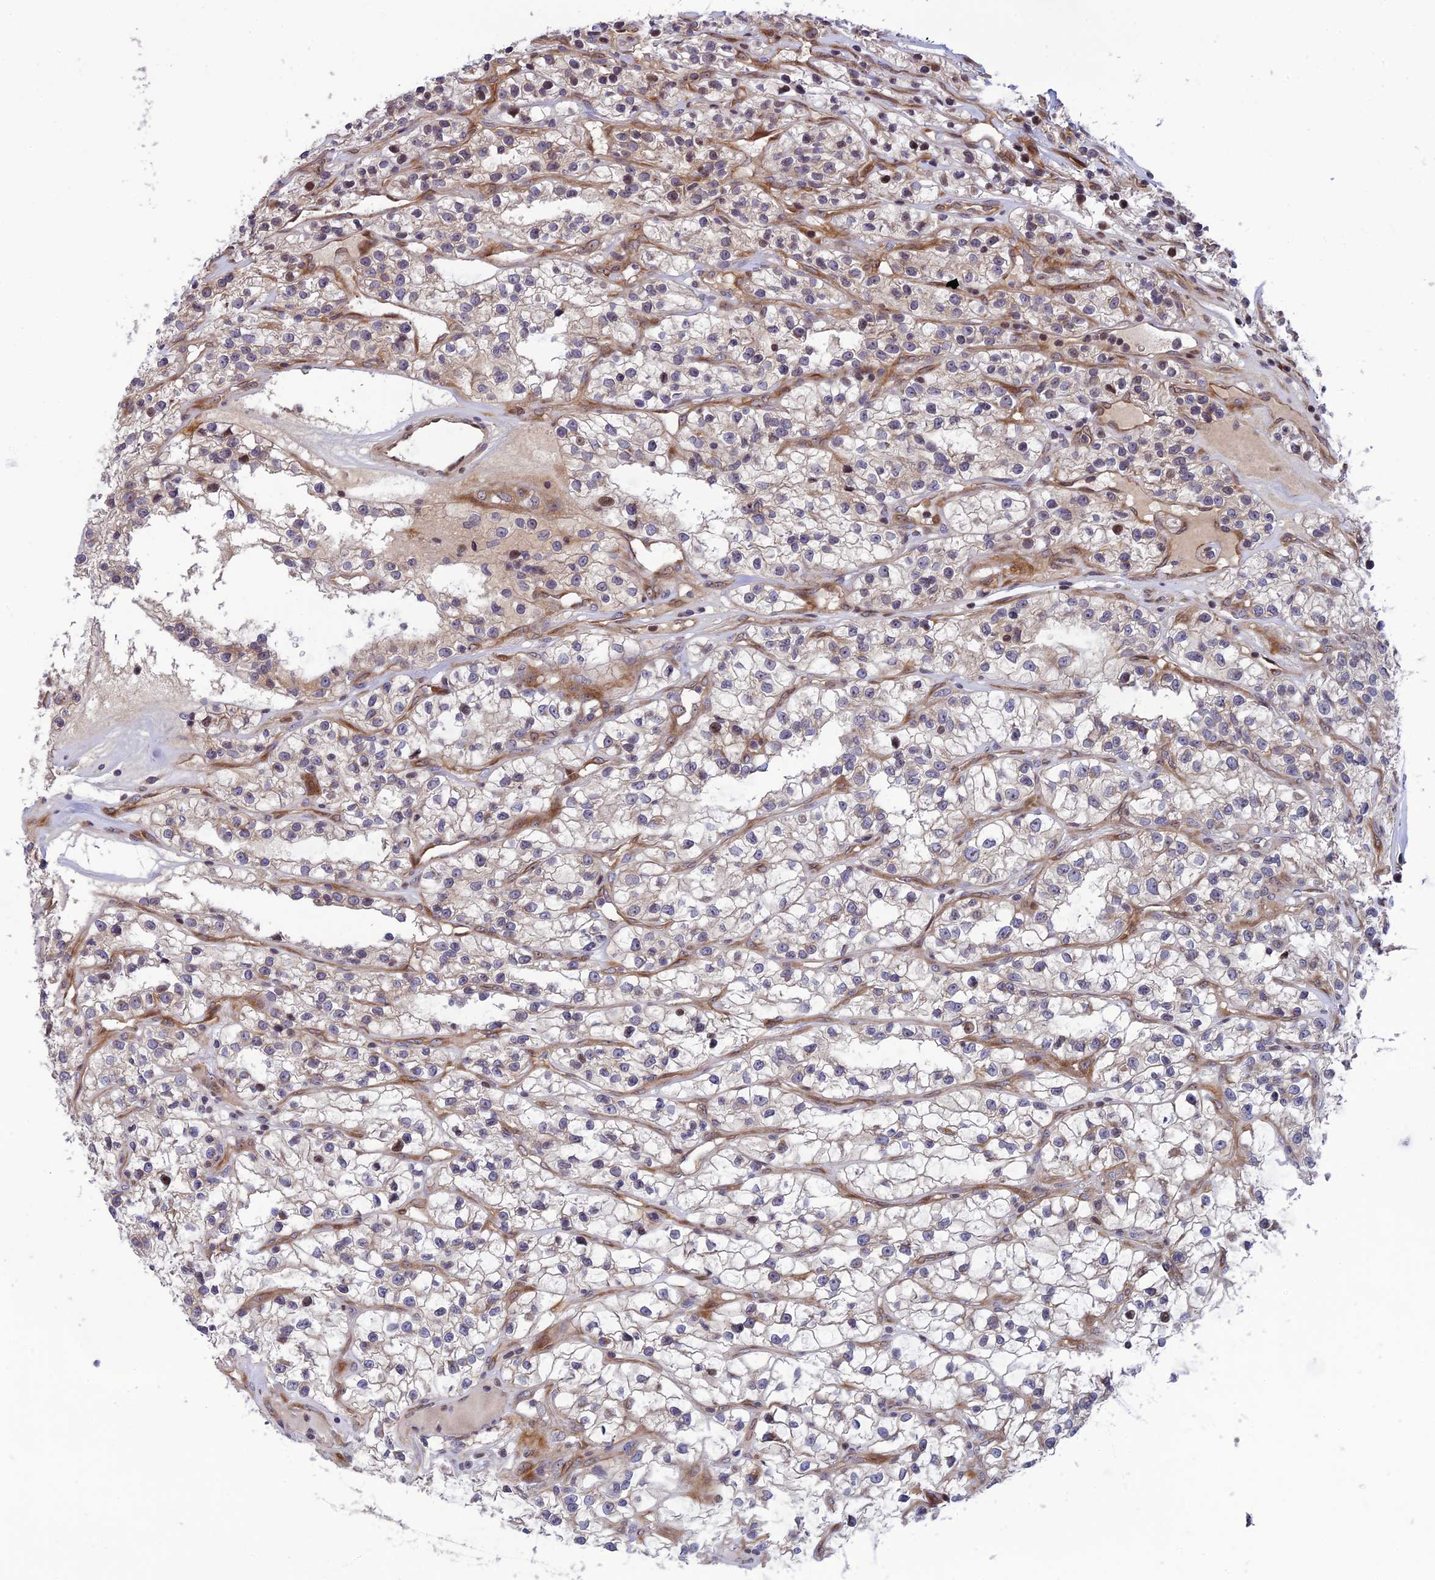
{"staining": {"intensity": "weak", "quantity": "<25%", "location": "cytoplasmic/membranous"}, "tissue": "renal cancer", "cell_type": "Tumor cells", "image_type": "cancer", "snomed": [{"axis": "morphology", "description": "Adenocarcinoma, NOS"}, {"axis": "topography", "description": "Kidney"}], "caption": "Immunohistochemical staining of human adenocarcinoma (renal) exhibits no significant positivity in tumor cells.", "gene": "SMIM7", "patient": {"sex": "female", "age": 57}}